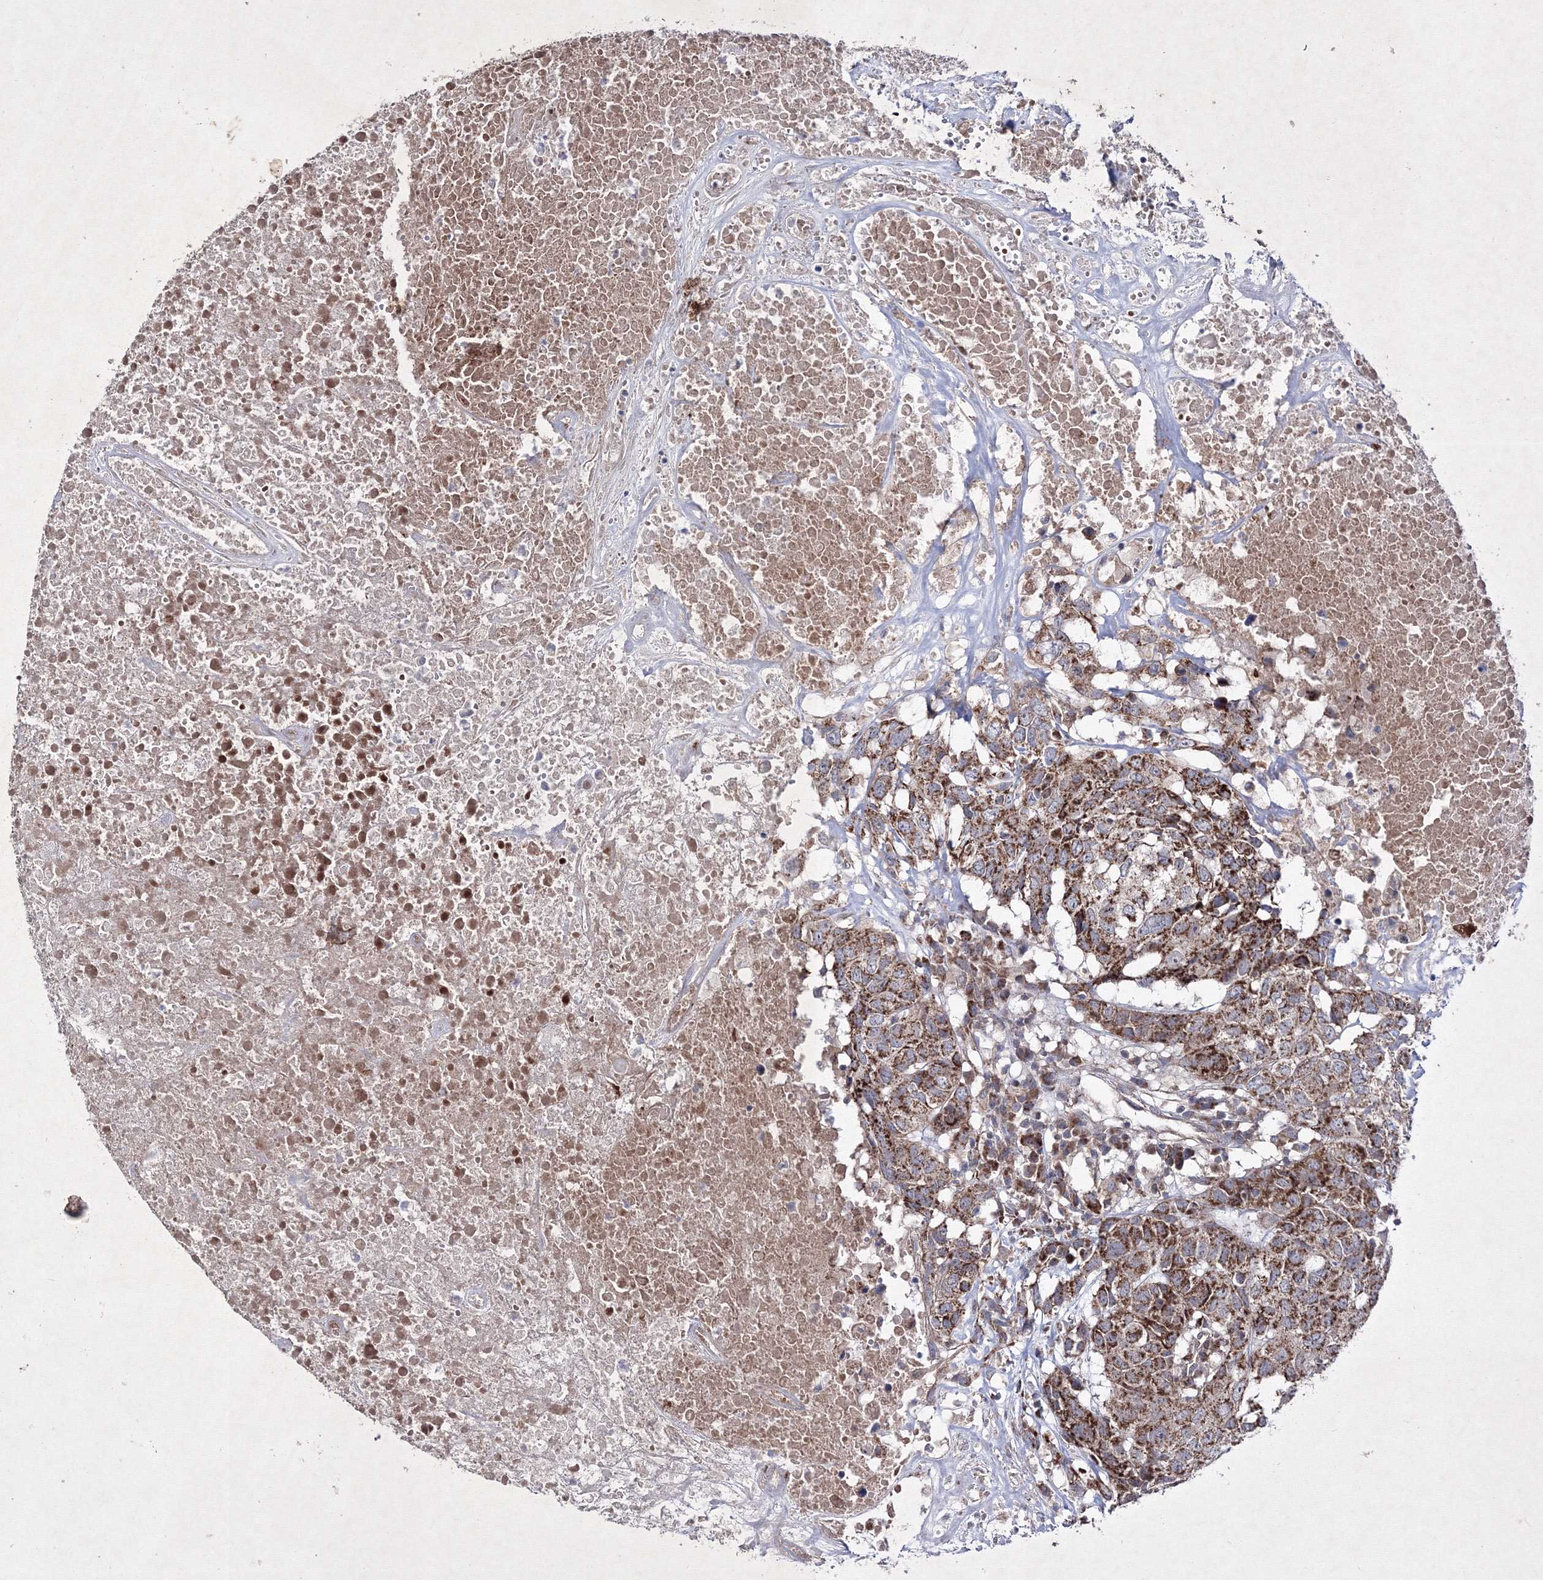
{"staining": {"intensity": "strong", "quantity": ">75%", "location": "cytoplasmic/membranous"}, "tissue": "head and neck cancer", "cell_type": "Tumor cells", "image_type": "cancer", "snomed": [{"axis": "morphology", "description": "Squamous cell carcinoma, NOS"}, {"axis": "topography", "description": "Head-Neck"}], "caption": "Protein expression analysis of human head and neck cancer (squamous cell carcinoma) reveals strong cytoplasmic/membranous positivity in about >75% of tumor cells.", "gene": "GFM1", "patient": {"sex": "male", "age": 66}}